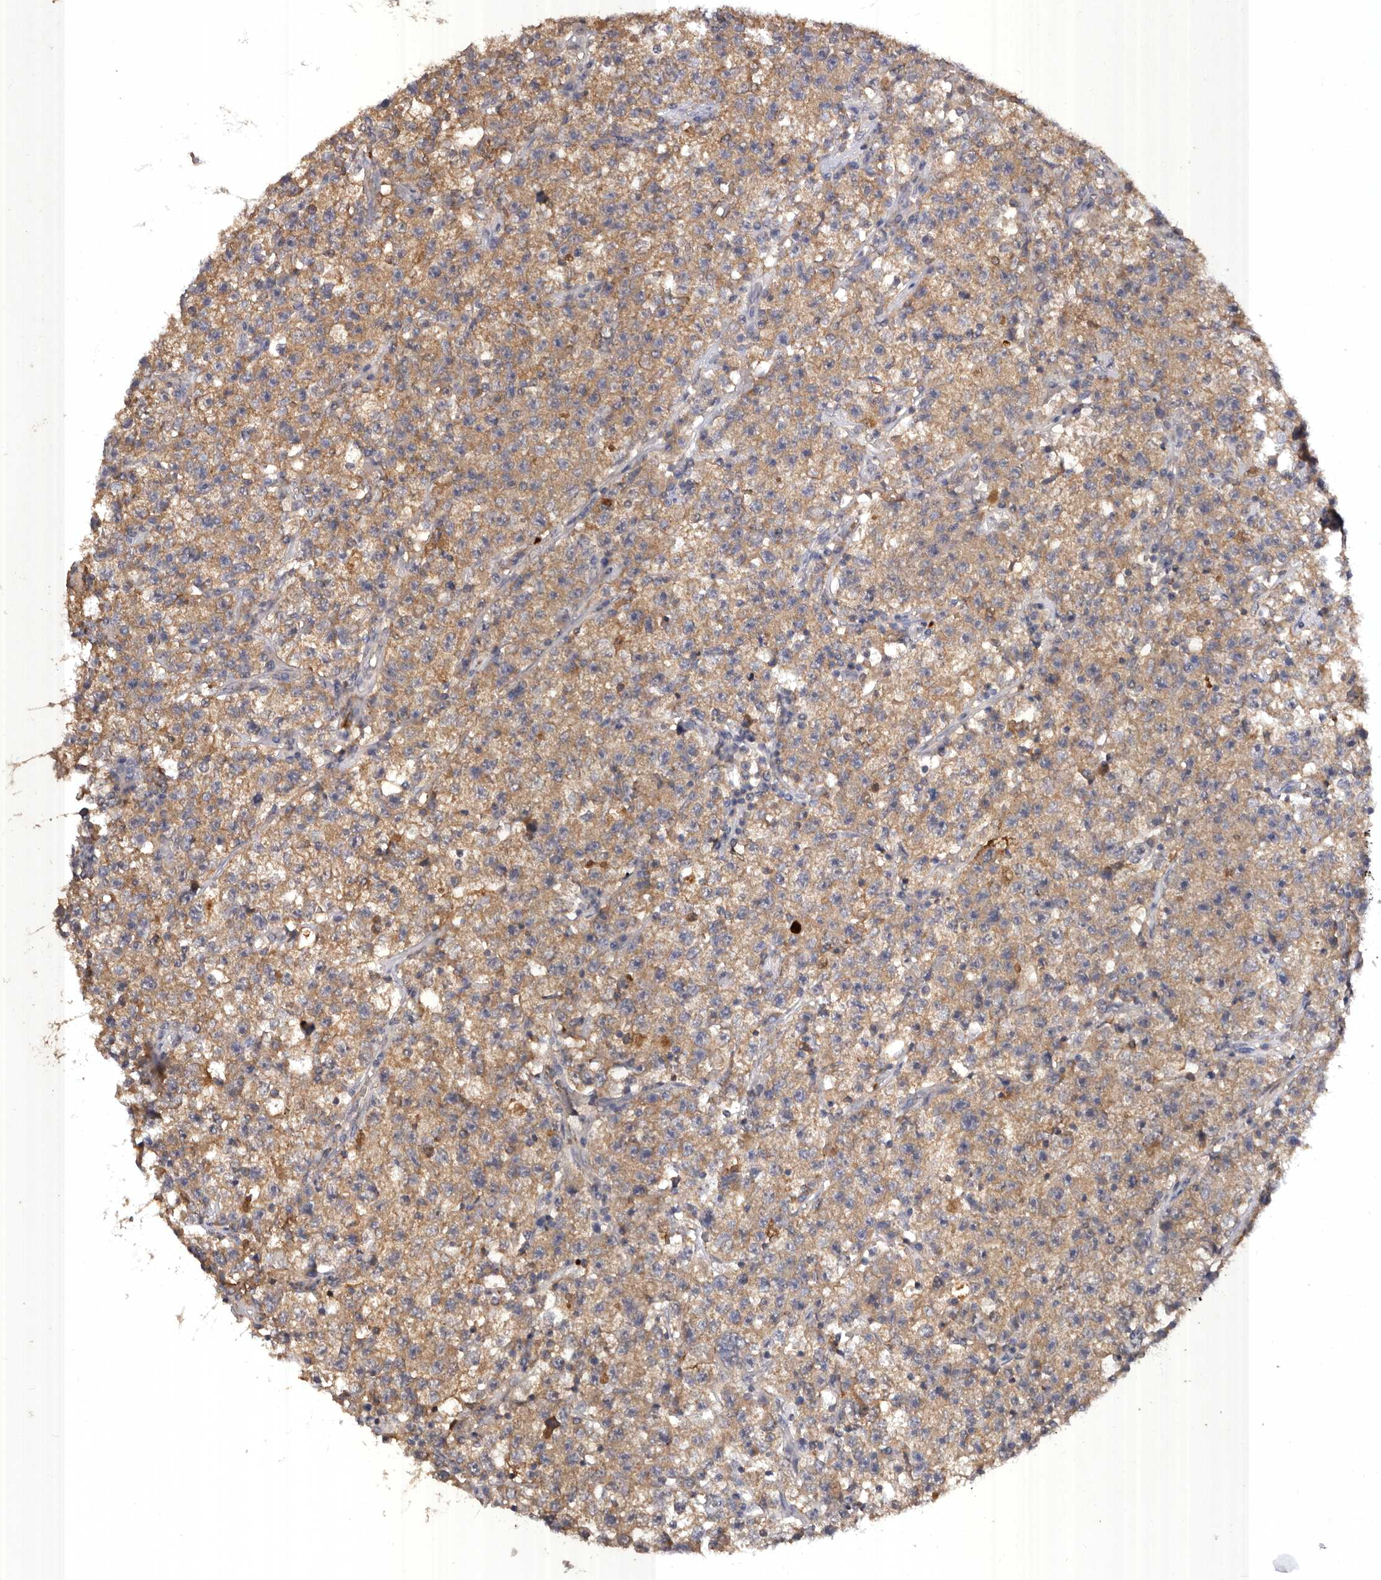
{"staining": {"intensity": "moderate", "quantity": ">75%", "location": "cytoplasmic/membranous"}, "tissue": "testis cancer", "cell_type": "Tumor cells", "image_type": "cancer", "snomed": [{"axis": "morphology", "description": "Seminoma, NOS"}, {"axis": "topography", "description": "Testis"}], "caption": "Seminoma (testis) stained with immunohistochemistry displays moderate cytoplasmic/membranous staining in about >75% of tumor cells.", "gene": "EDEM1", "patient": {"sex": "male", "age": 22}}